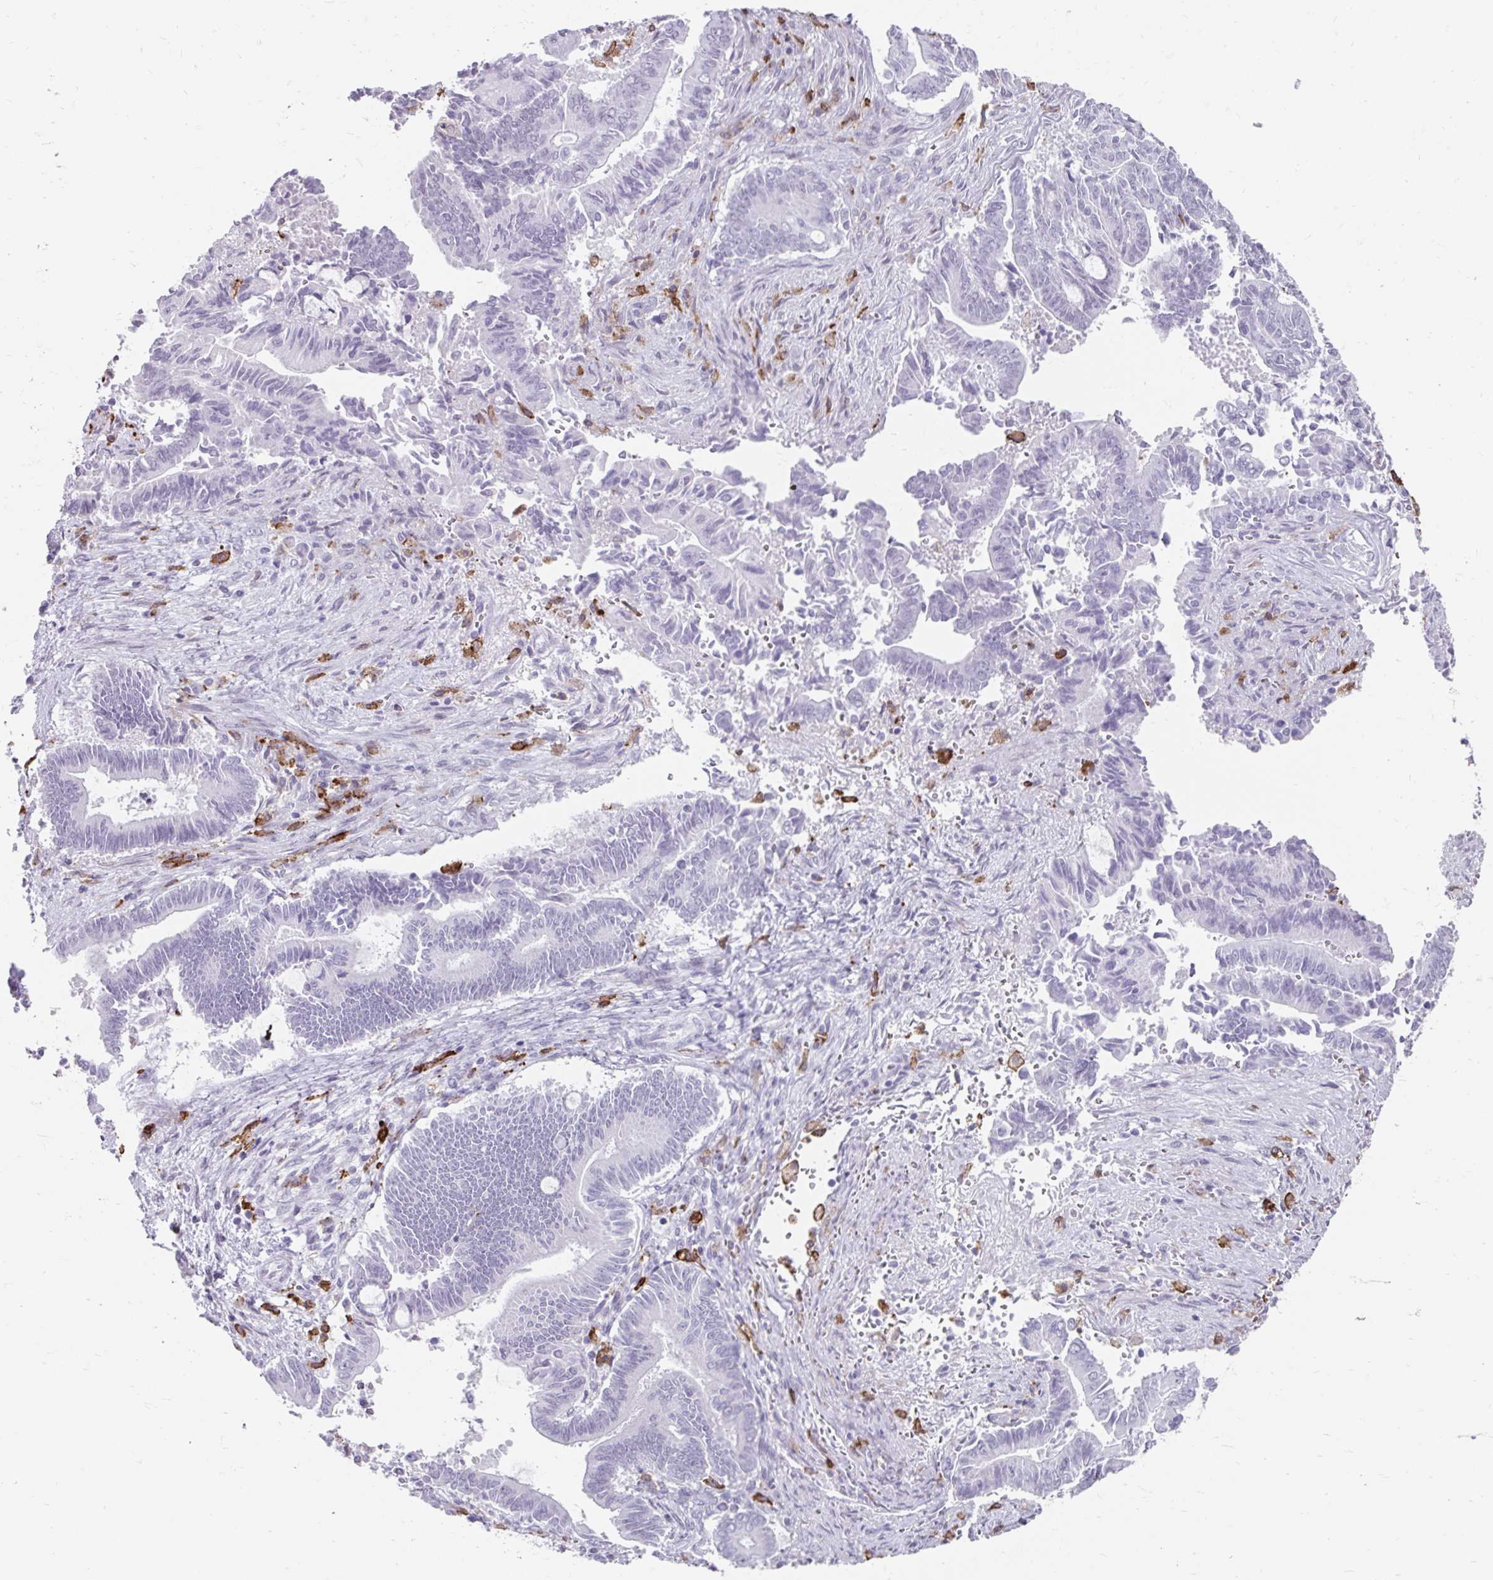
{"staining": {"intensity": "negative", "quantity": "none", "location": "none"}, "tissue": "pancreatic cancer", "cell_type": "Tumor cells", "image_type": "cancer", "snomed": [{"axis": "morphology", "description": "Adenocarcinoma, NOS"}, {"axis": "topography", "description": "Pancreas"}], "caption": "High power microscopy image of an IHC micrograph of adenocarcinoma (pancreatic), revealing no significant expression in tumor cells. The staining was performed using DAB (3,3'-diaminobenzidine) to visualize the protein expression in brown, while the nuclei were stained in blue with hematoxylin (Magnification: 20x).", "gene": "CD163", "patient": {"sex": "male", "age": 68}}